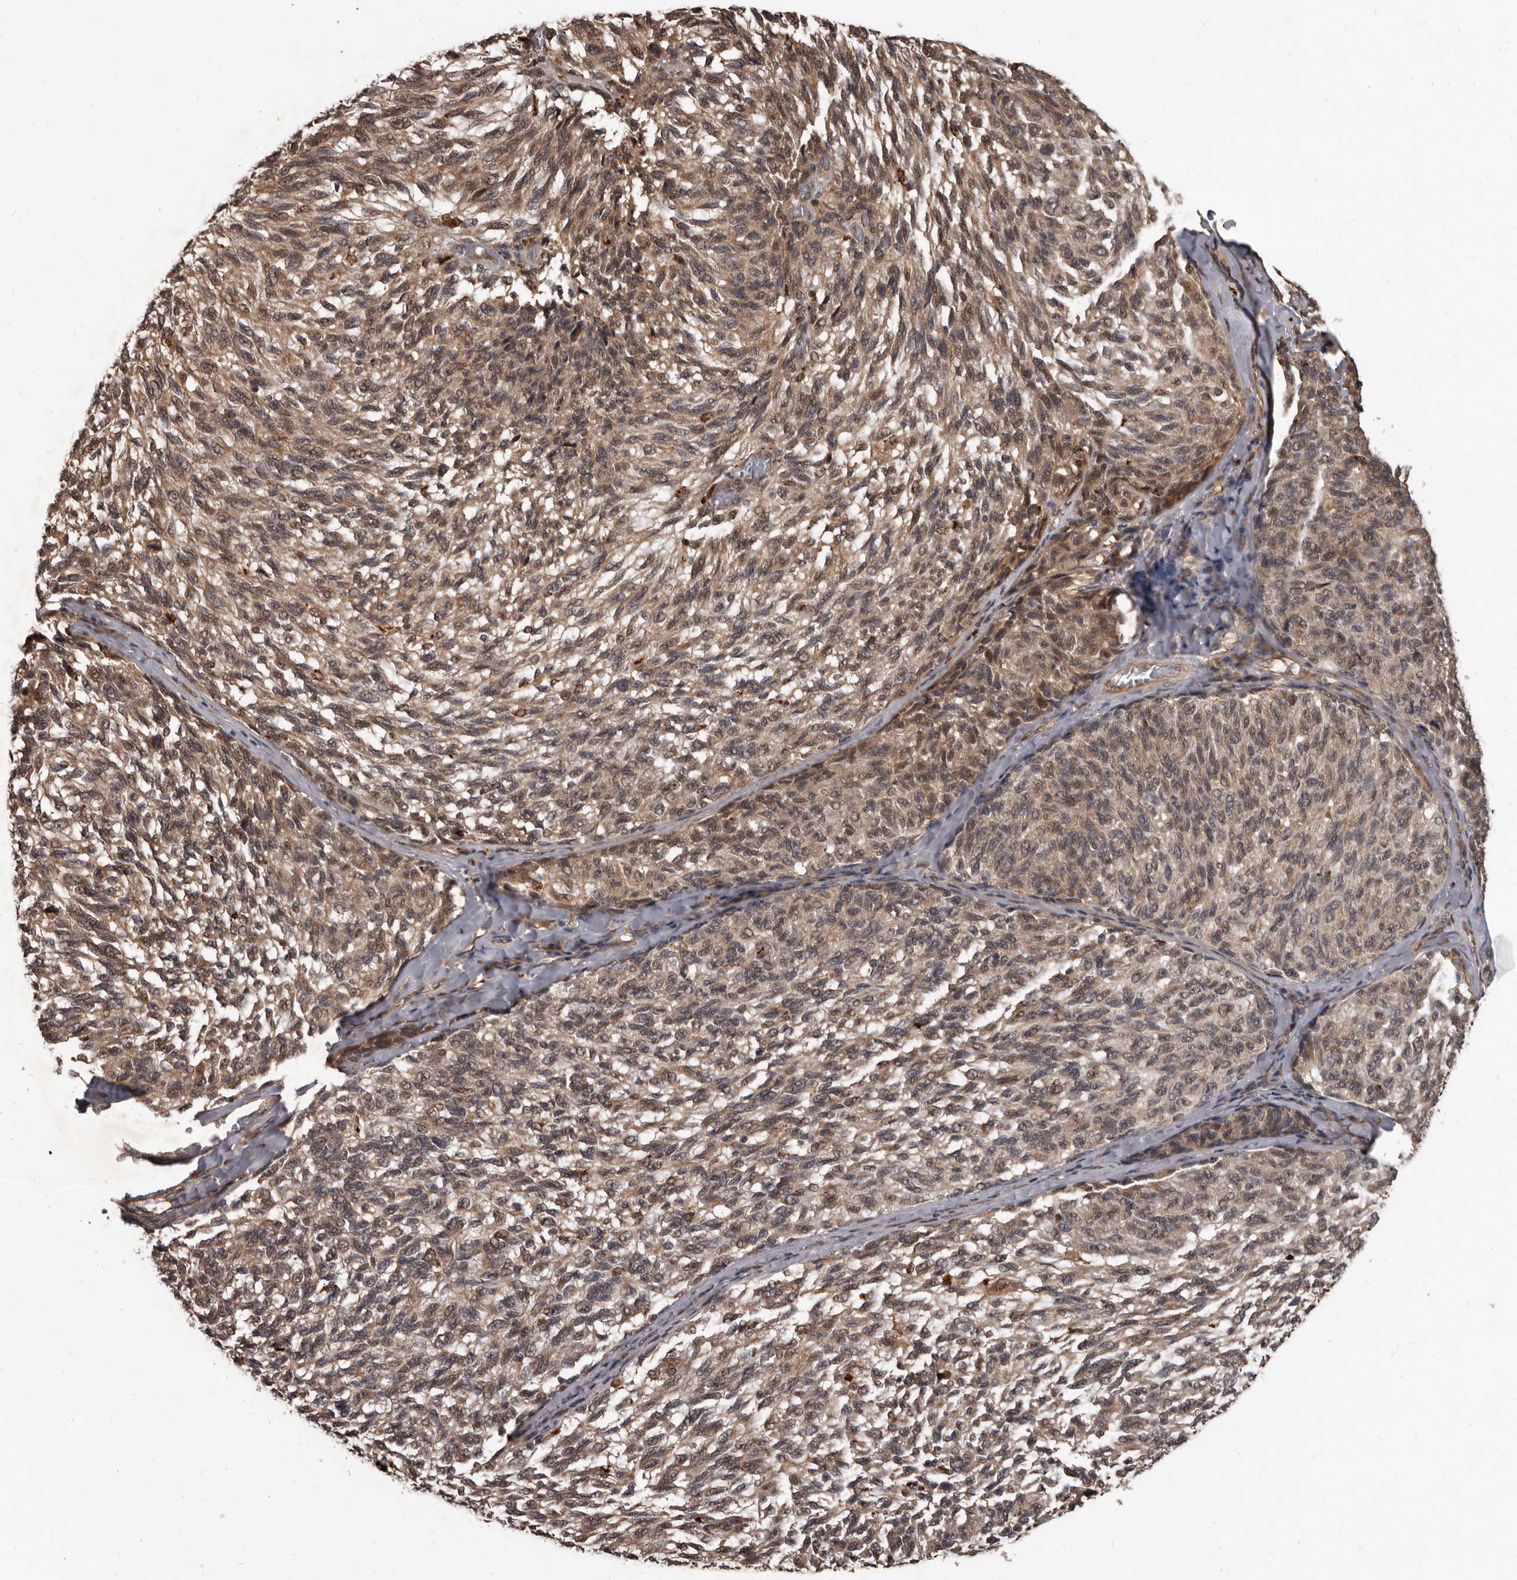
{"staining": {"intensity": "moderate", "quantity": ">75%", "location": "cytoplasmic/membranous"}, "tissue": "melanoma", "cell_type": "Tumor cells", "image_type": "cancer", "snomed": [{"axis": "morphology", "description": "Malignant melanoma, NOS"}, {"axis": "topography", "description": "Skin"}], "caption": "Immunohistochemistry (IHC) of human melanoma displays medium levels of moderate cytoplasmic/membranous staining in approximately >75% of tumor cells.", "gene": "AHR", "patient": {"sex": "female", "age": 73}}